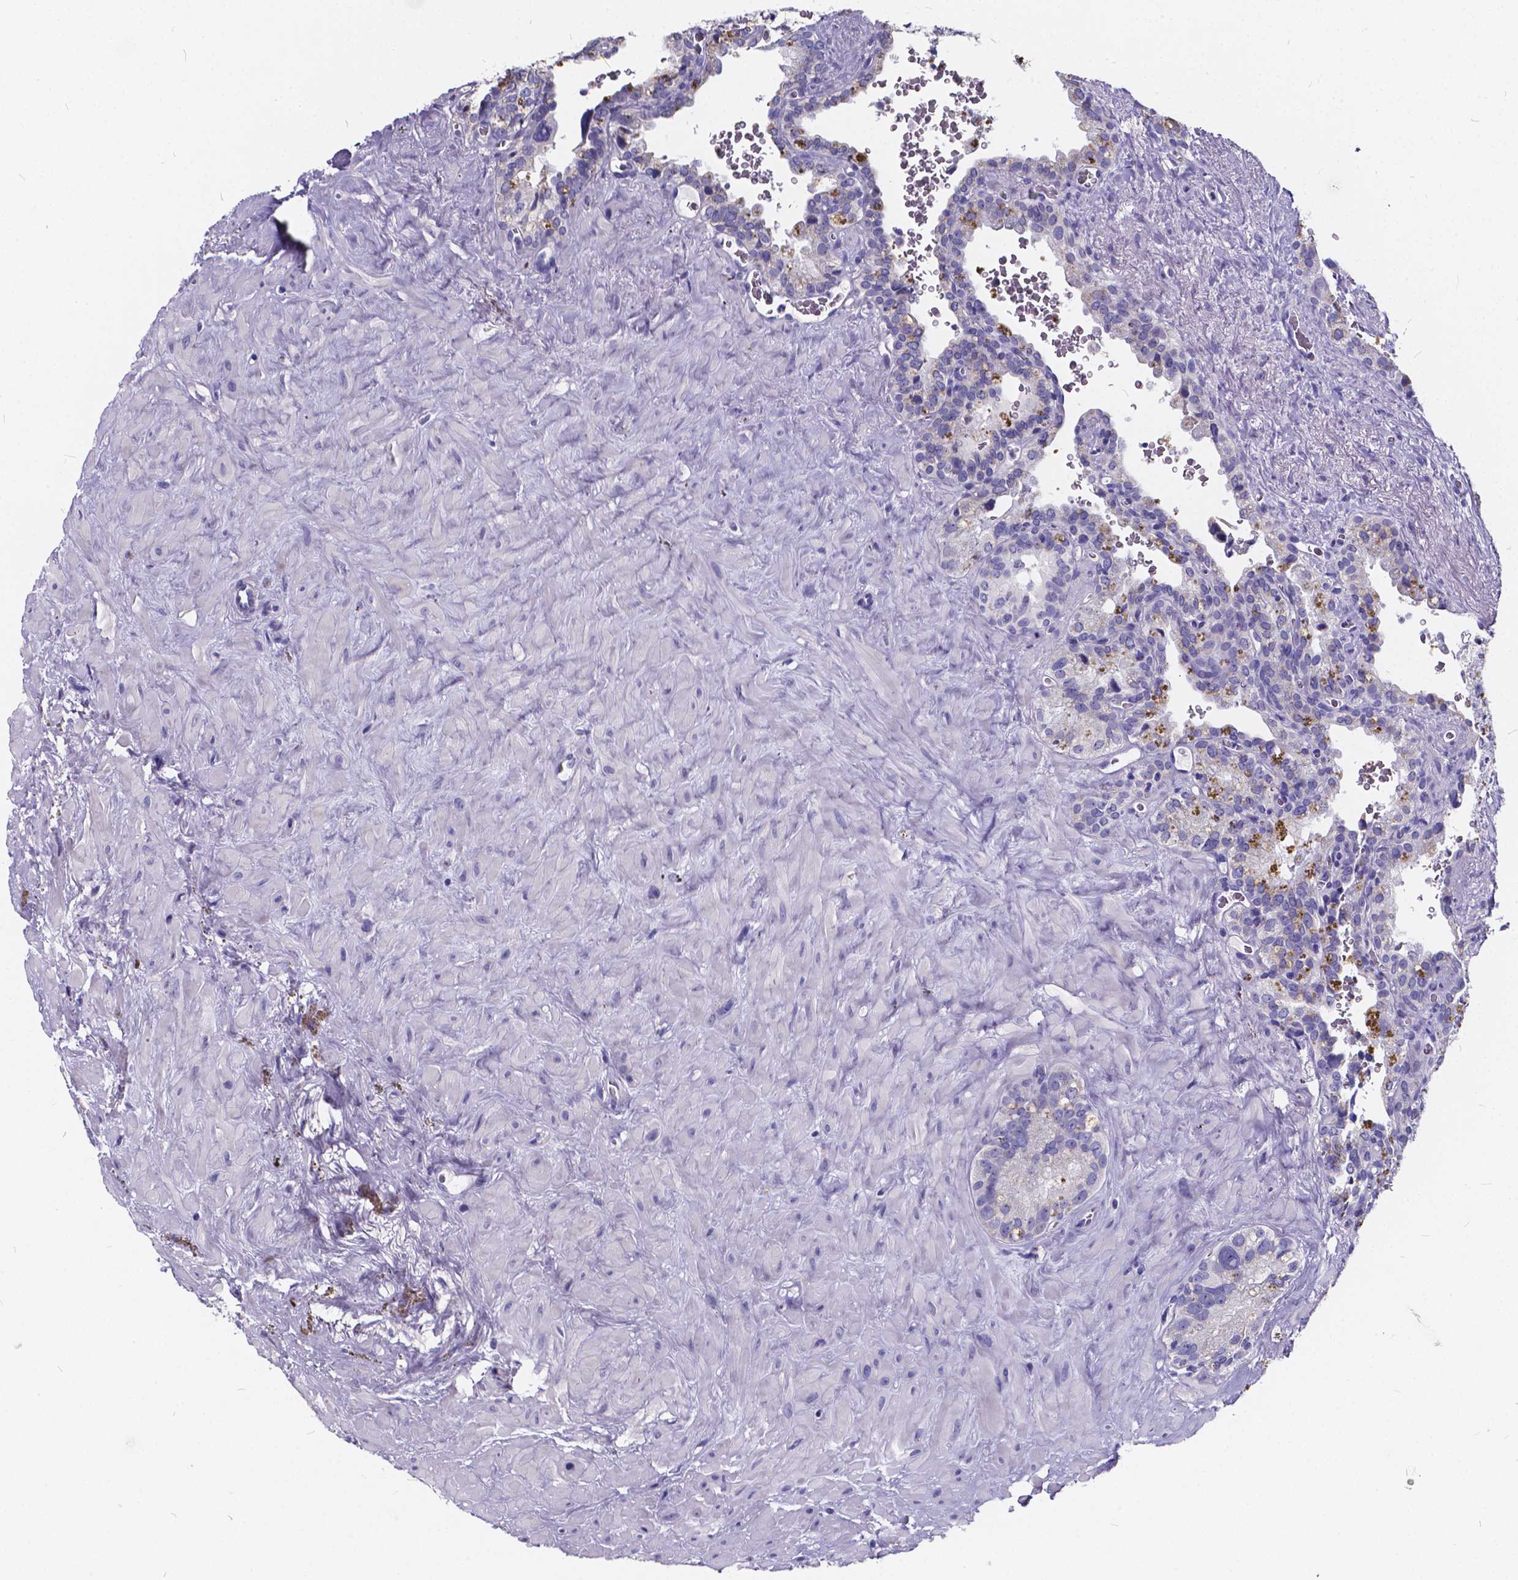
{"staining": {"intensity": "negative", "quantity": "none", "location": "none"}, "tissue": "seminal vesicle", "cell_type": "Glandular cells", "image_type": "normal", "snomed": [{"axis": "morphology", "description": "Normal tissue, NOS"}, {"axis": "topography", "description": "Prostate"}, {"axis": "topography", "description": "Seminal veicle"}], "caption": "A micrograph of seminal vesicle stained for a protein displays no brown staining in glandular cells.", "gene": "SPEF2", "patient": {"sex": "male", "age": 71}}